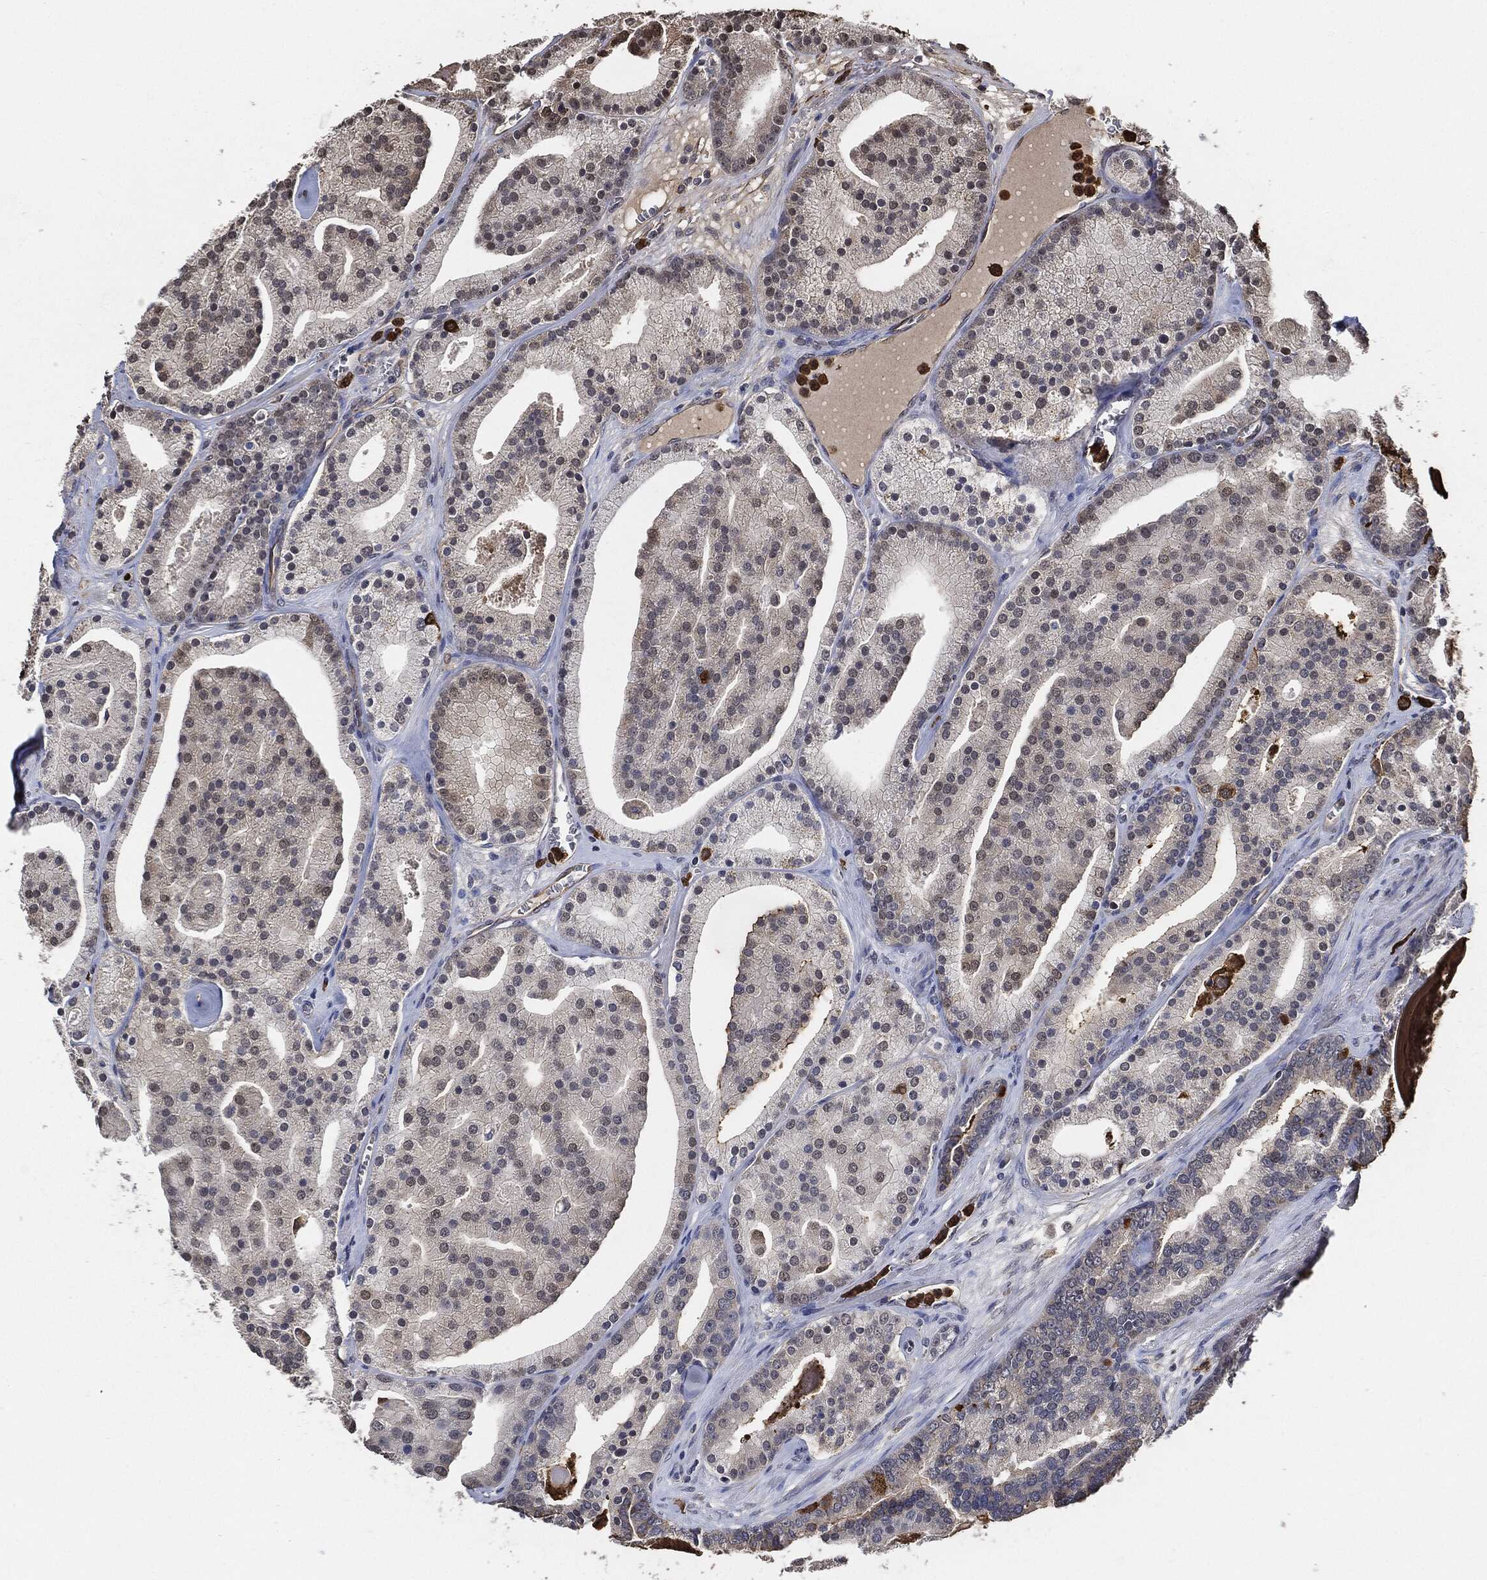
{"staining": {"intensity": "negative", "quantity": "none", "location": "none"}, "tissue": "prostate cancer", "cell_type": "Tumor cells", "image_type": "cancer", "snomed": [{"axis": "morphology", "description": "Adenocarcinoma, NOS"}, {"axis": "topography", "description": "Prostate"}], "caption": "Protein analysis of prostate adenocarcinoma displays no significant expression in tumor cells.", "gene": "S100A9", "patient": {"sex": "male", "age": 69}}